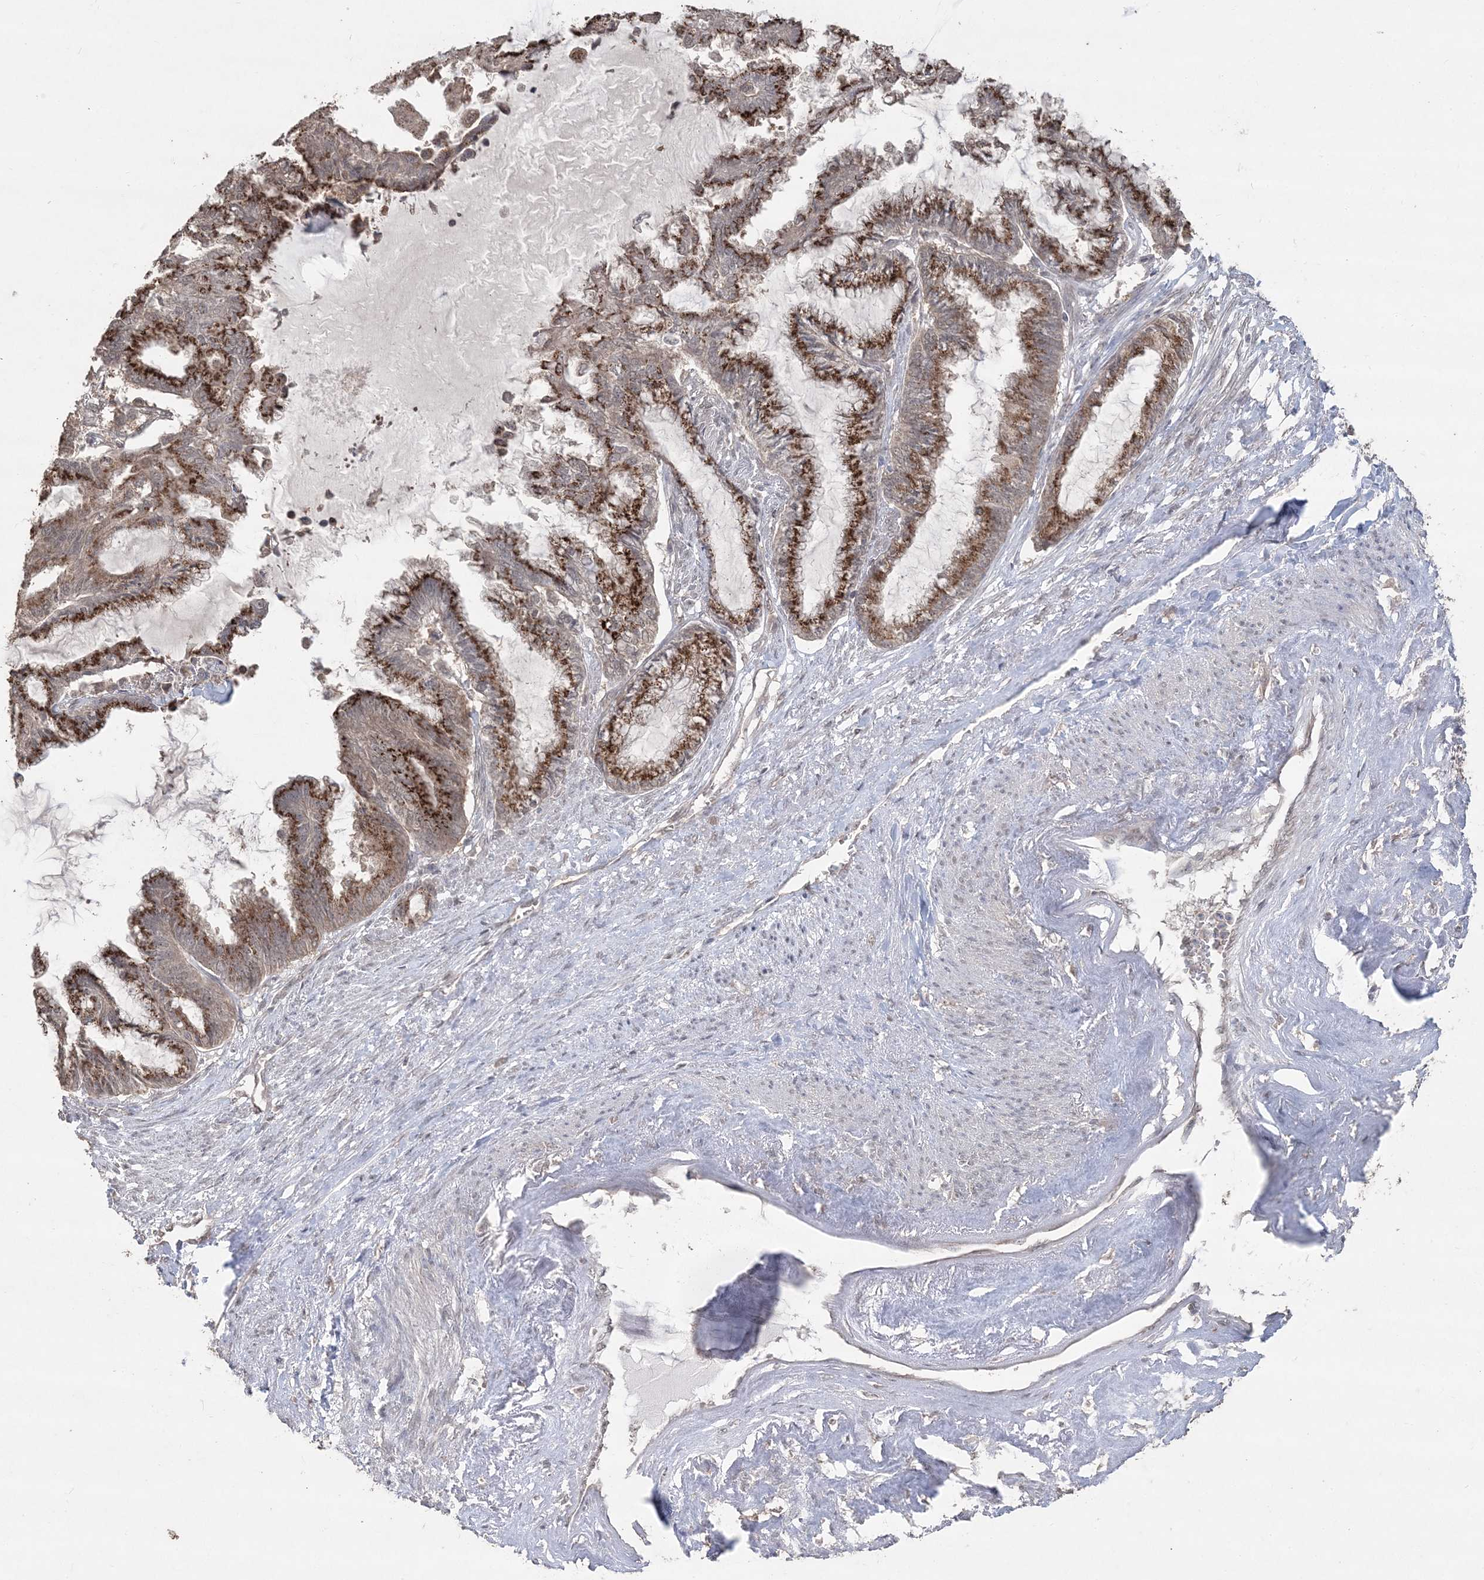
{"staining": {"intensity": "strong", "quantity": ">75%", "location": "cytoplasmic/membranous"}, "tissue": "endometrial cancer", "cell_type": "Tumor cells", "image_type": "cancer", "snomed": [{"axis": "morphology", "description": "Adenocarcinoma, NOS"}, {"axis": "topography", "description": "Endometrium"}], "caption": "Adenocarcinoma (endometrial) stained for a protein reveals strong cytoplasmic/membranous positivity in tumor cells.", "gene": "EHHADH", "patient": {"sex": "female", "age": 86}}